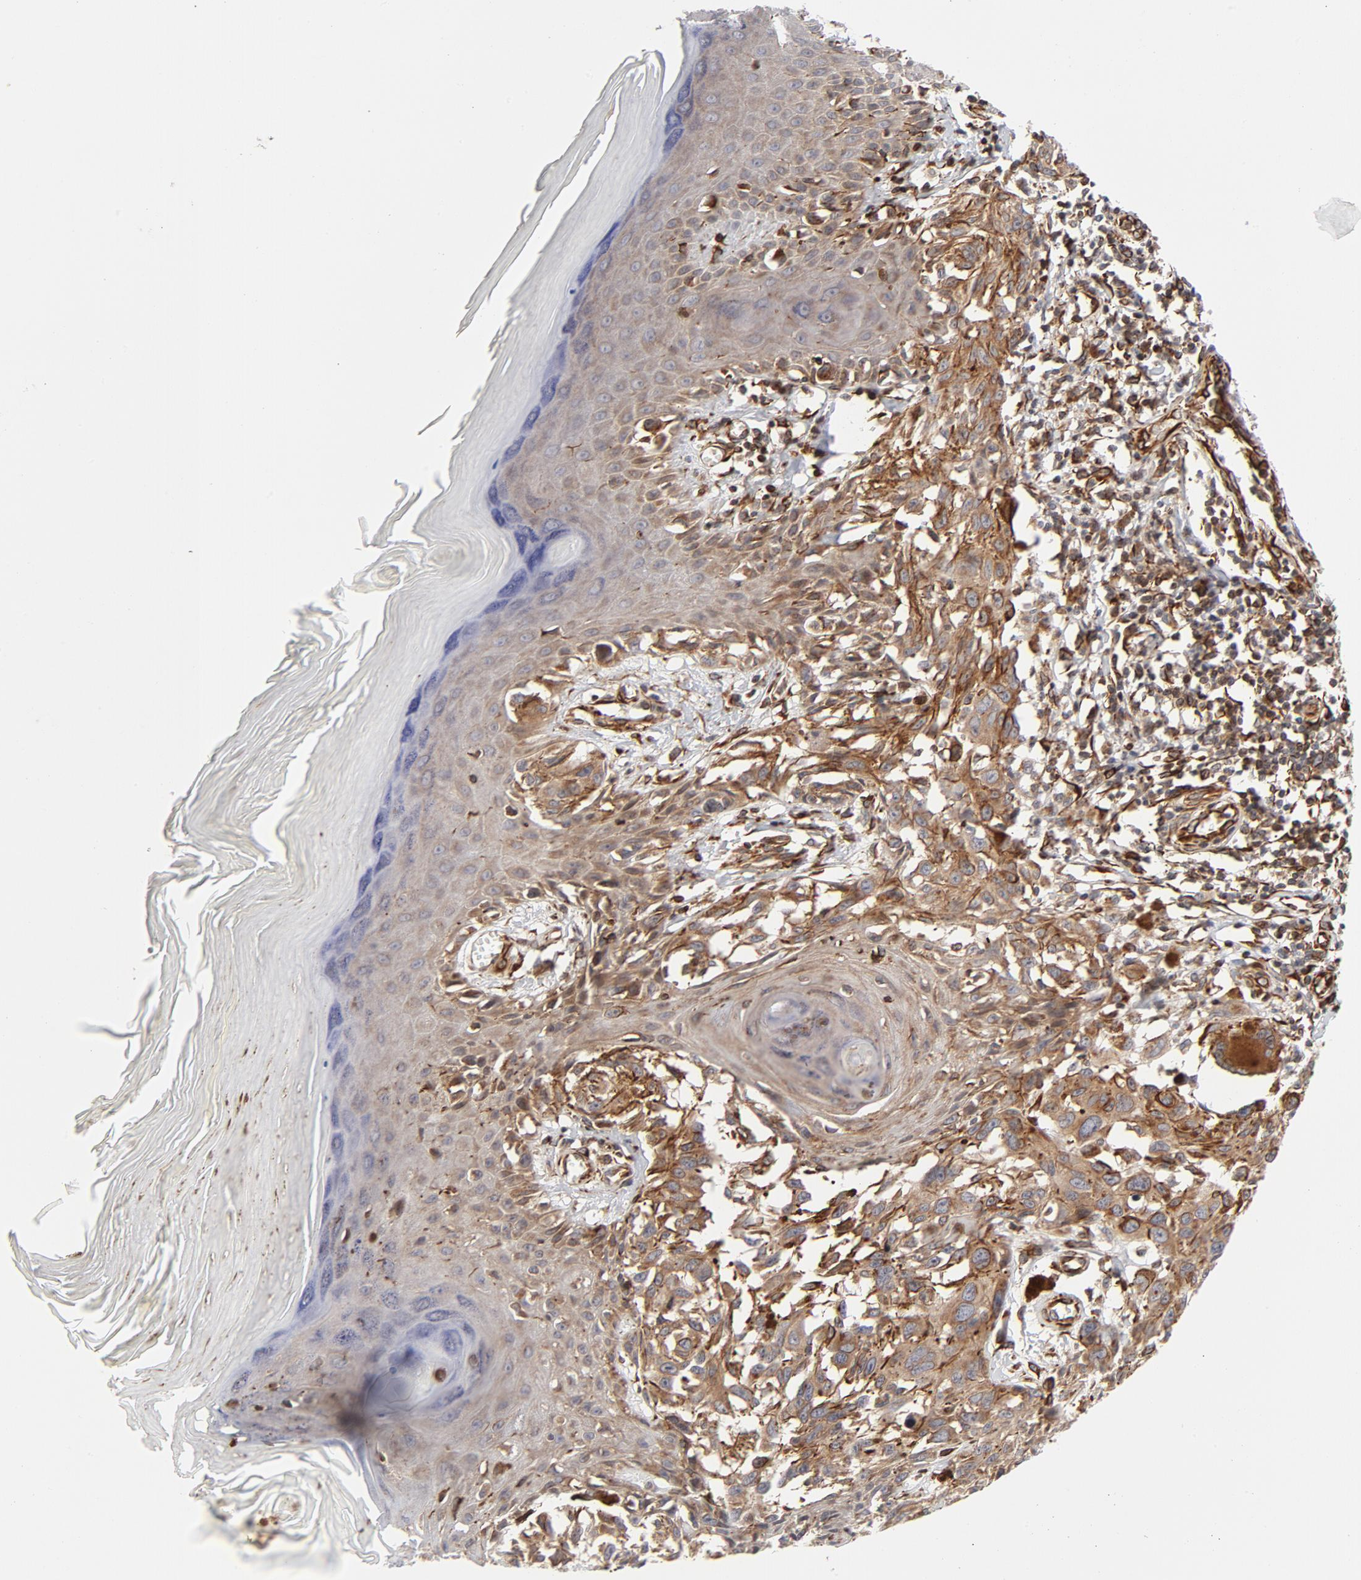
{"staining": {"intensity": "strong", "quantity": ">75%", "location": "cytoplasmic/membranous"}, "tissue": "melanoma", "cell_type": "Tumor cells", "image_type": "cancer", "snomed": [{"axis": "morphology", "description": "Malignant melanoma, NOS"}, {"axis": "topography", "description": "Skin"}], "caption": "This micrograph shows immunohistochemistry (IHC) staining of human melanoma, with high strong cytoplasmic/membranous expression in about >75% of tumor cells.", "gene": "DNAAF2", "patient": {"sex": "female", "age": 77}}